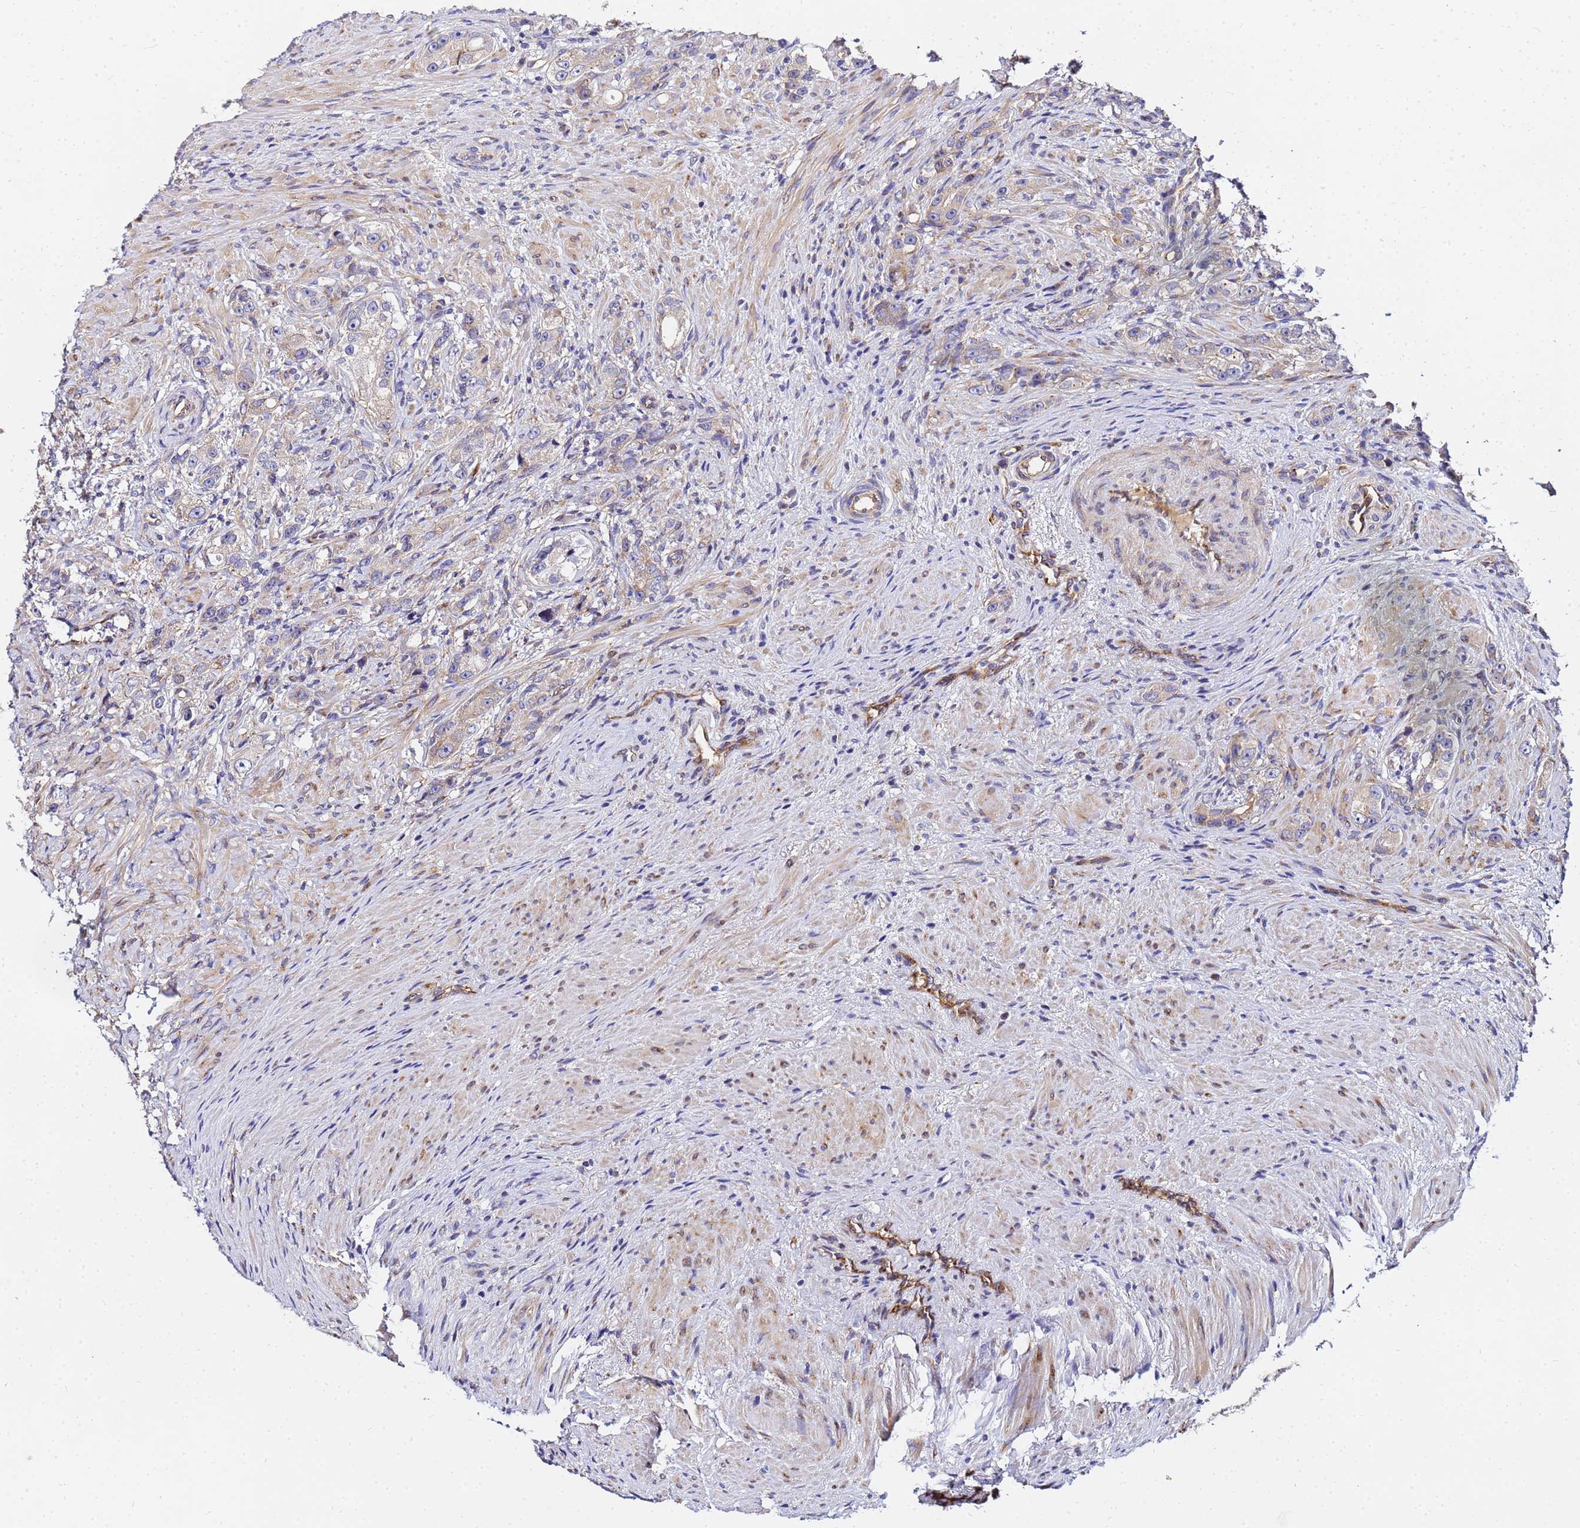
{"staining": {"intensity": "negative", "quantity": "none", "location": "none"}, "tissue": "prostate cancer", "cell_type": "Tumor cells", "image_type": "cancer", "snomed": [{"axis": "morphology", "description": "Adenocarcinoma, High grade"}, {"axis": "topography", "description": "Prostate"}], "caption": "The immunohistochemistry micrograph has no significant positivity in tumor cells of prostate cancer (adenocarcinoma (high-grade)) tissue.", "gene": "POM121", "patient": {"sex": "male", "age": 63}}